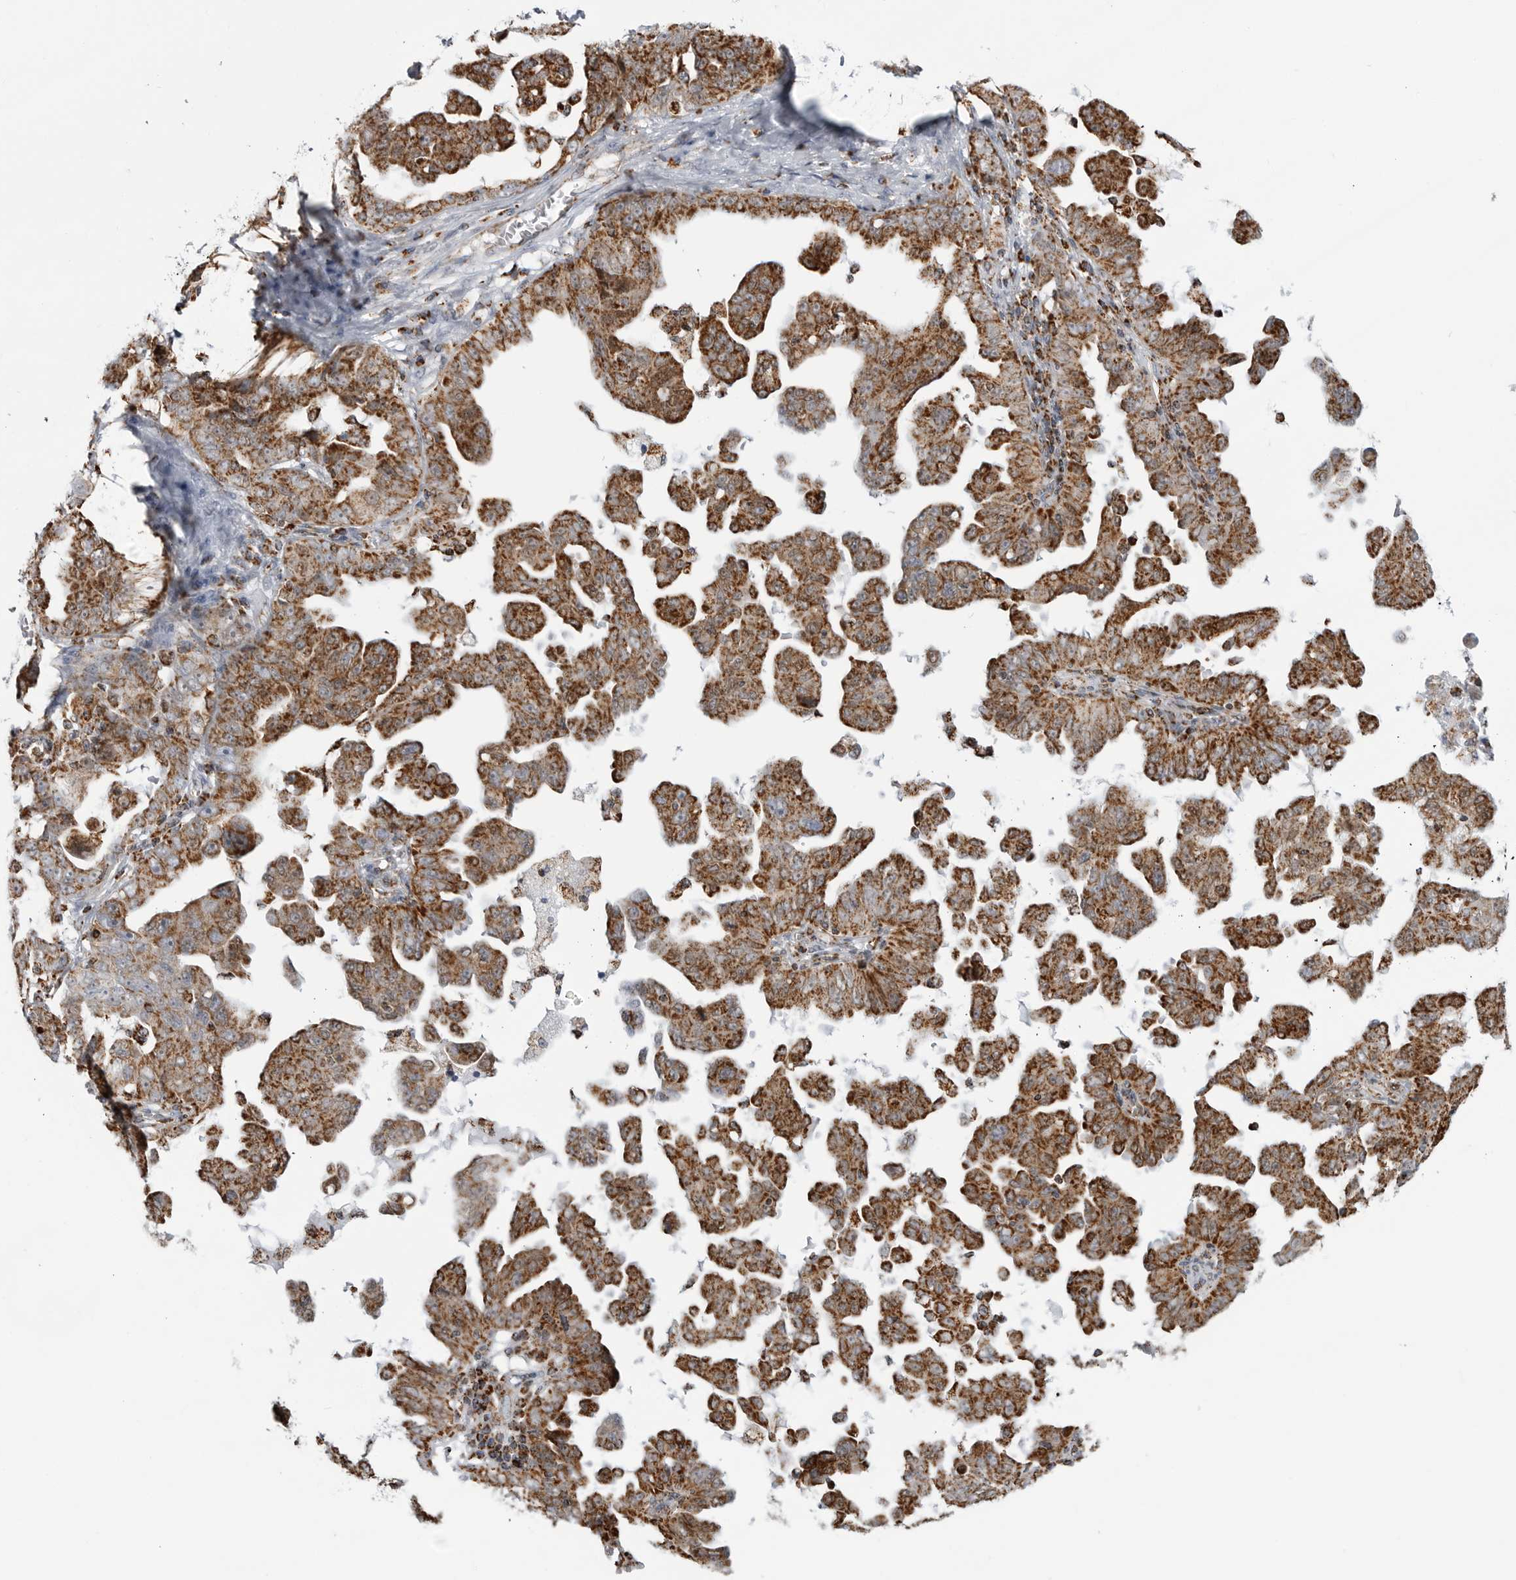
{"staining": {"intensity": "strong", "quantity": ">75%", "location": "cytoplasmic/membranous"}, "tissue": "ovarian cancer", "cell_type": "Tumor cells", "image_type": "cancer", "snomed": [{"axis": "morphology", "description": "Carcinoma, endometroid"}, {"axis": "topography", "description": "Ovary"}], "caption": "Immunohistochemistry image of ovarian cancer (endometroid carcinoma) stained for a protein (brown), which shows high levels of strong cytoplasmic/membranous staining in about >75% of tumor cells.", "gene": "COX5A", "patient": {"sex": "female", "age": 62}}